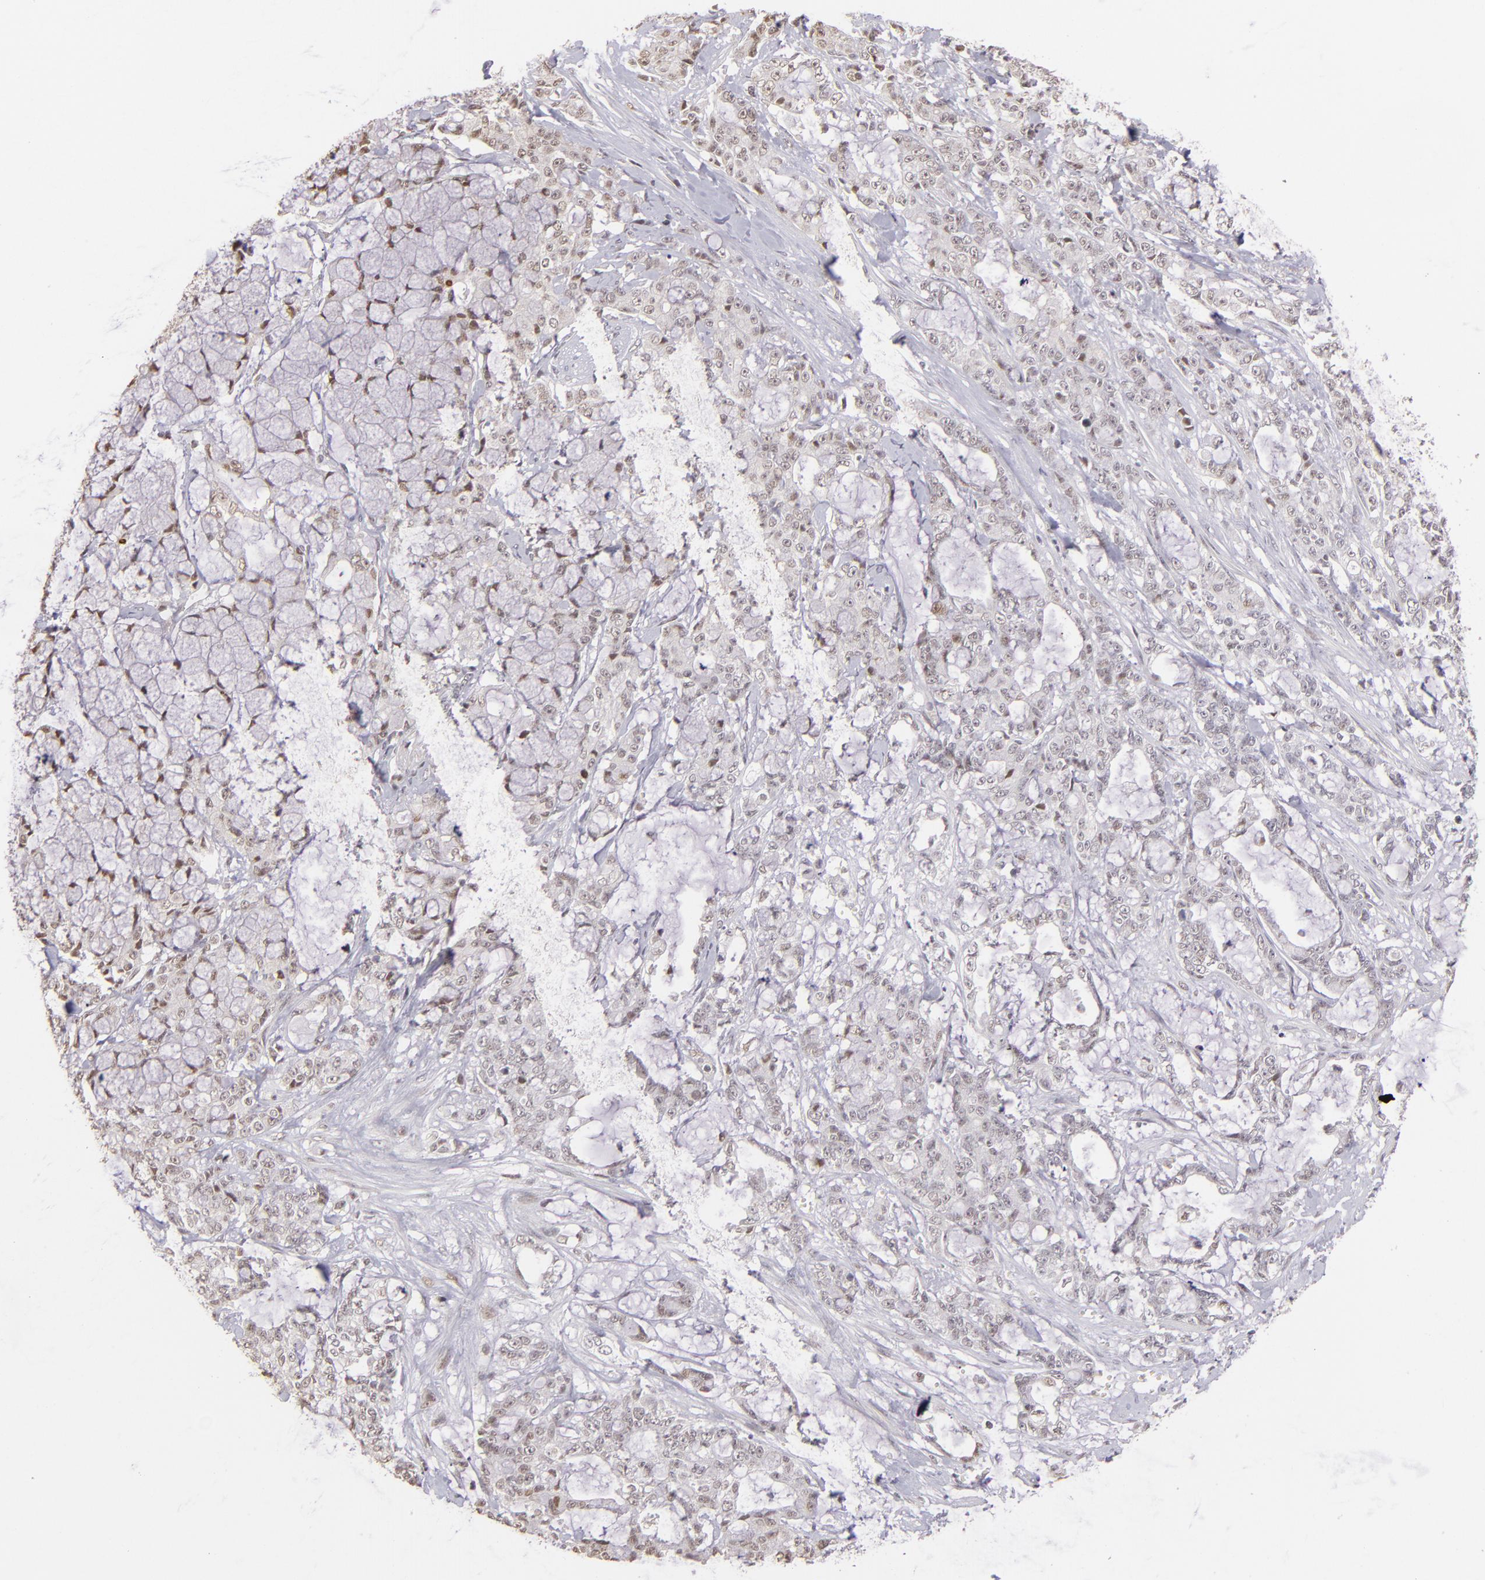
{"staining": {"intensity": "weak", "quantity": "<25%", "location": "nuclear"}, "tissue": "pancreatic cancer", "cell_type": "Tumor cells", "image_type": "cancer", "snomed": [{"axis": "morphology", "description": "Adenocarcinoma, NOS"}, {"axis": "topography", "description": "Pancreas"}], "caption": "Tumor cells show no significant staining in pancreatic cancer (adenocarcinoma).", "gene": "RARB", "patient": {"sex": "female", "age": 73}}